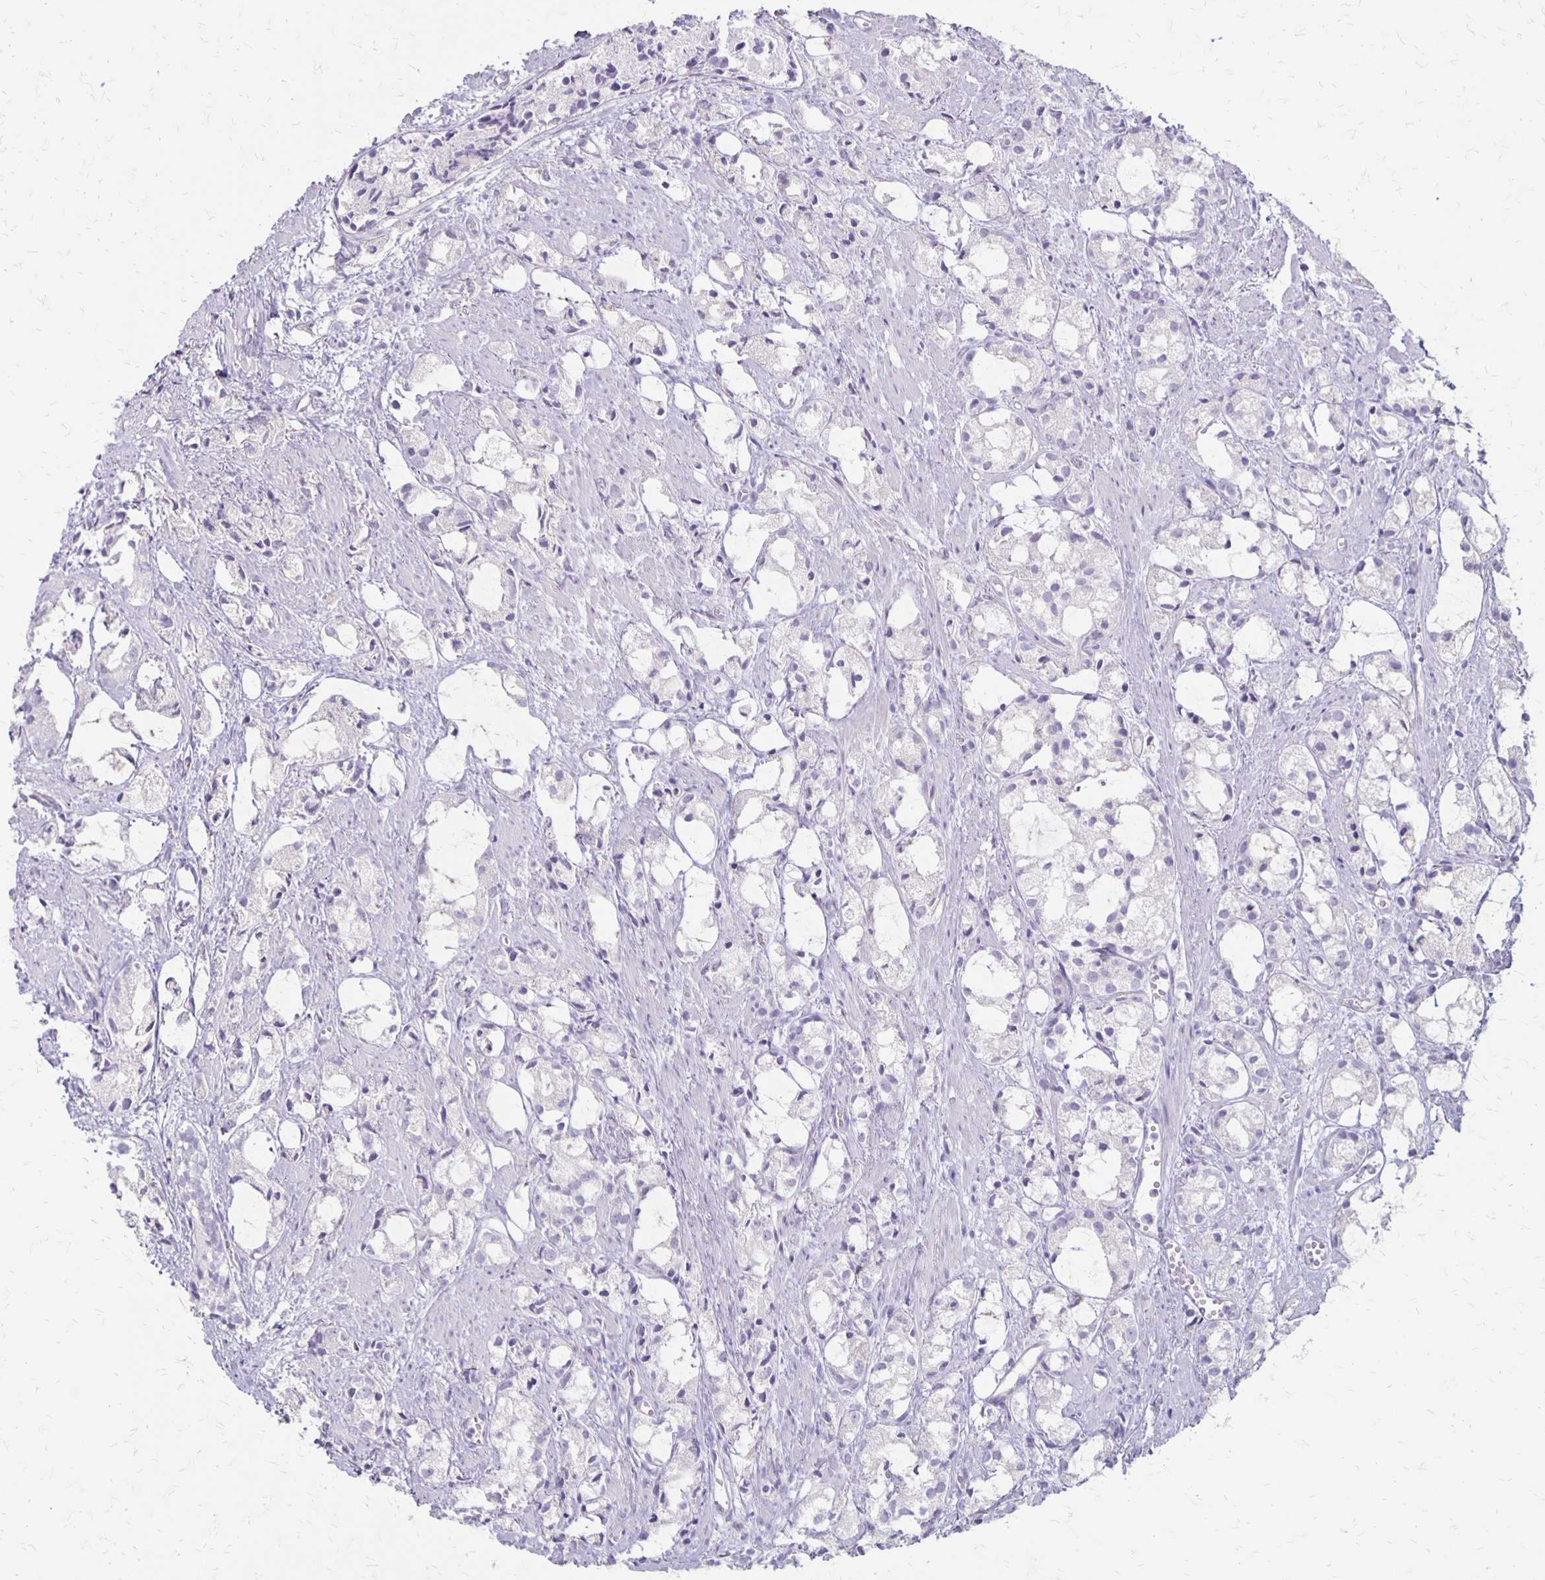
{"staining": {"intensity": "negative", "quantity": "none", "location": "none"}, "tissue": "prostate cancer", "cell_type": "Tumor cells", "image_type": "cancer", "snomed": [{"axis": "morphology", "description": "Adenocarcinoma, High grade"}, {"axis": "topography", "description": "Prostate"}], "caption": "Tumor cells show no significant protein expression in prostate cancer.", "gene": "HOMER1", "patient": {"sex": "male", "age": 85}}